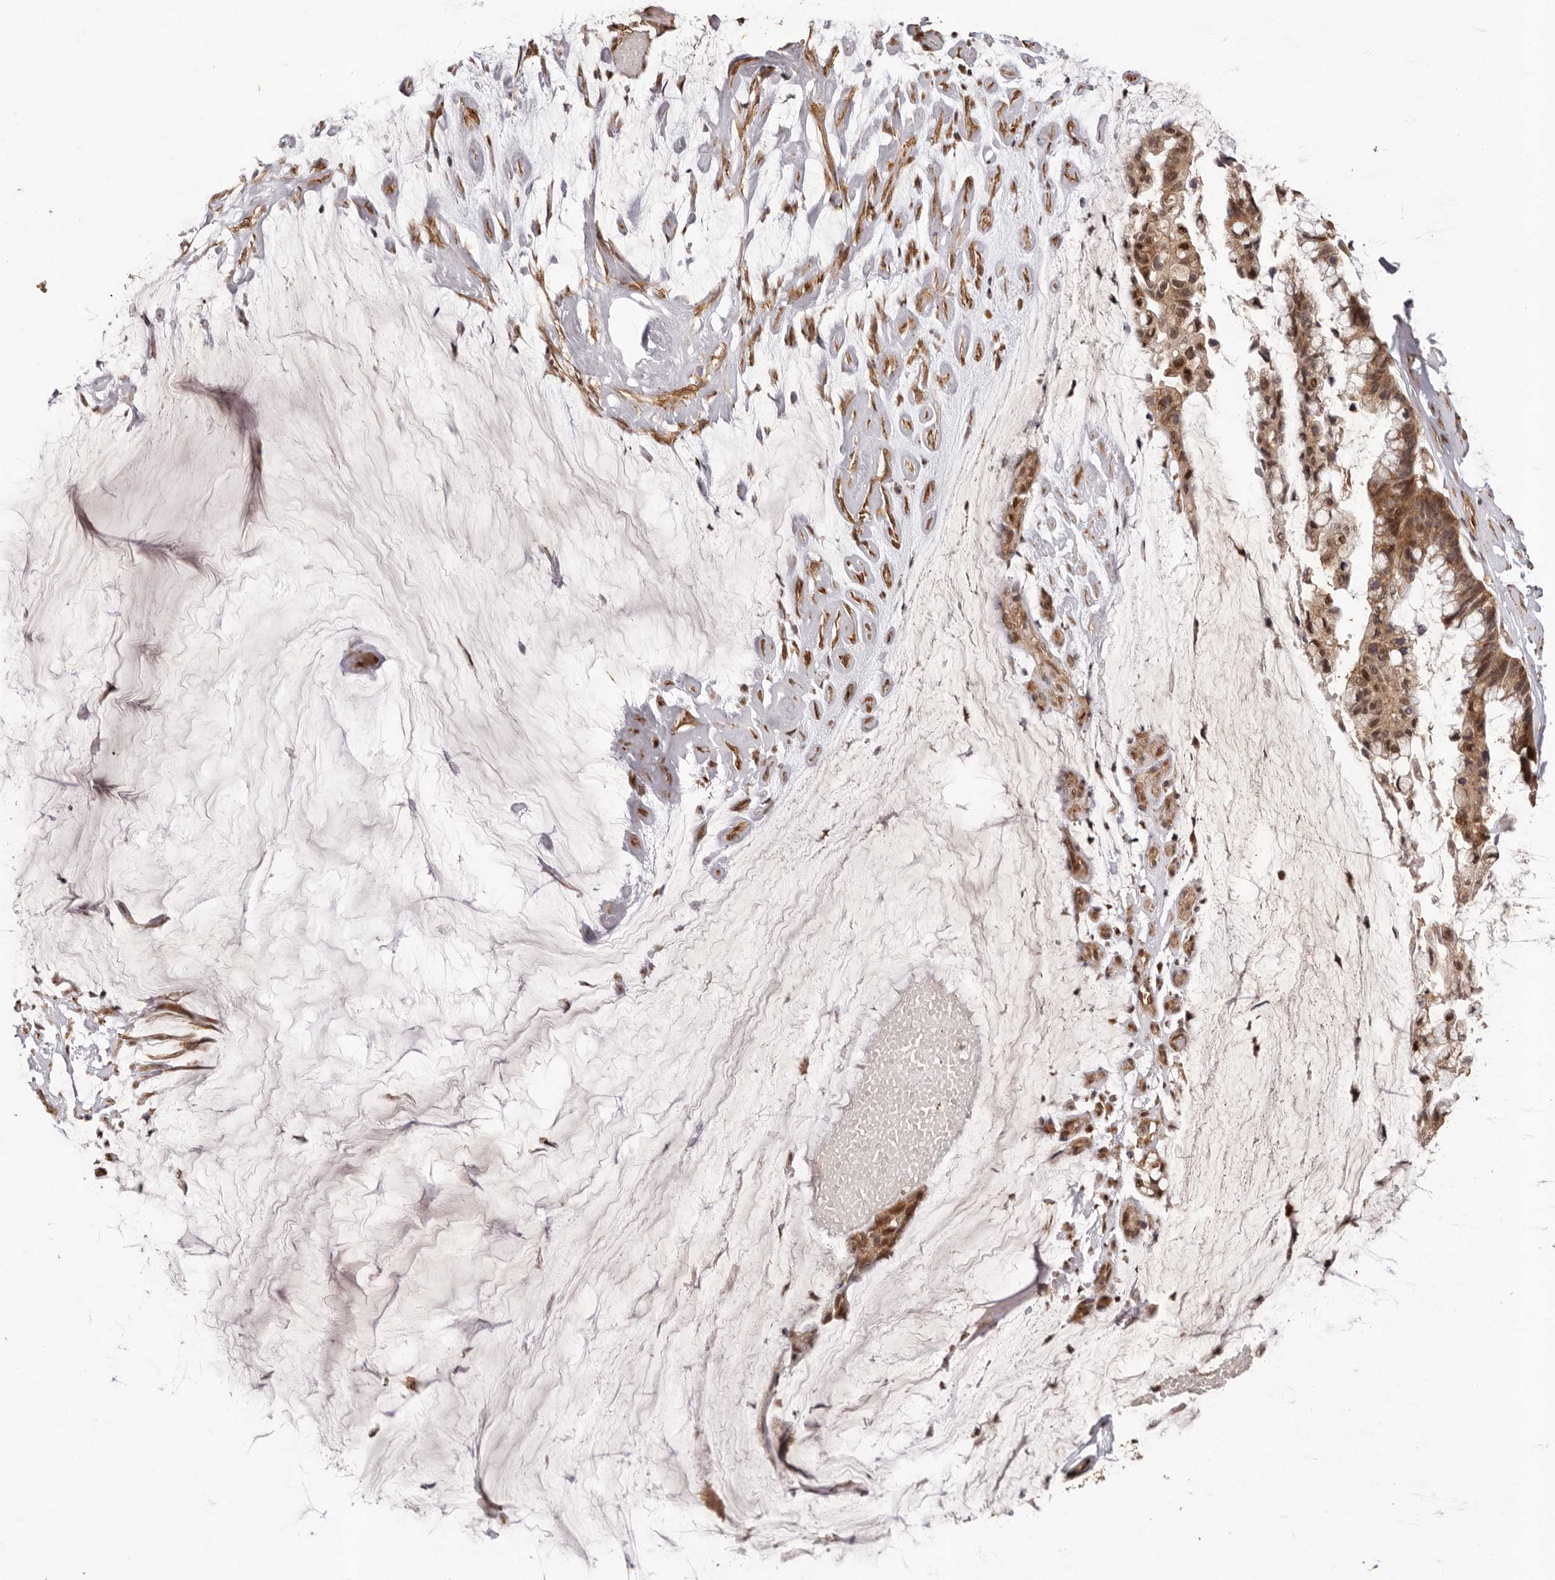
{"staining": {"intensity": "moderate", "quantity": ">75%", "location": "cytoplasmic/membranous,nuclear"}, "tissue": "ovarian cancer", "cell_type": "Tumor cells", "image_type": "cancer", "snomed": [{"axis": "morphology", "description": "Cystadenocarcinoma, mucinous, NOS"}, {"axis": "topography", "description": "Ovary"}], "caption": "High-magnification brightfield microscopy of ovarian mucinous cystadenocarcinoma stained with DAB (brown) and counterstained with hematoxylin (blue). tumor cells exhibit moderate cytoplasmic/membranous and nuclear staining is seen in about>75% of cells. (DAB IHC, brown staining for protein, blue staining for nuclei).", "gene": "UBR2", "patient": {"sex": "female", "age": 39}}